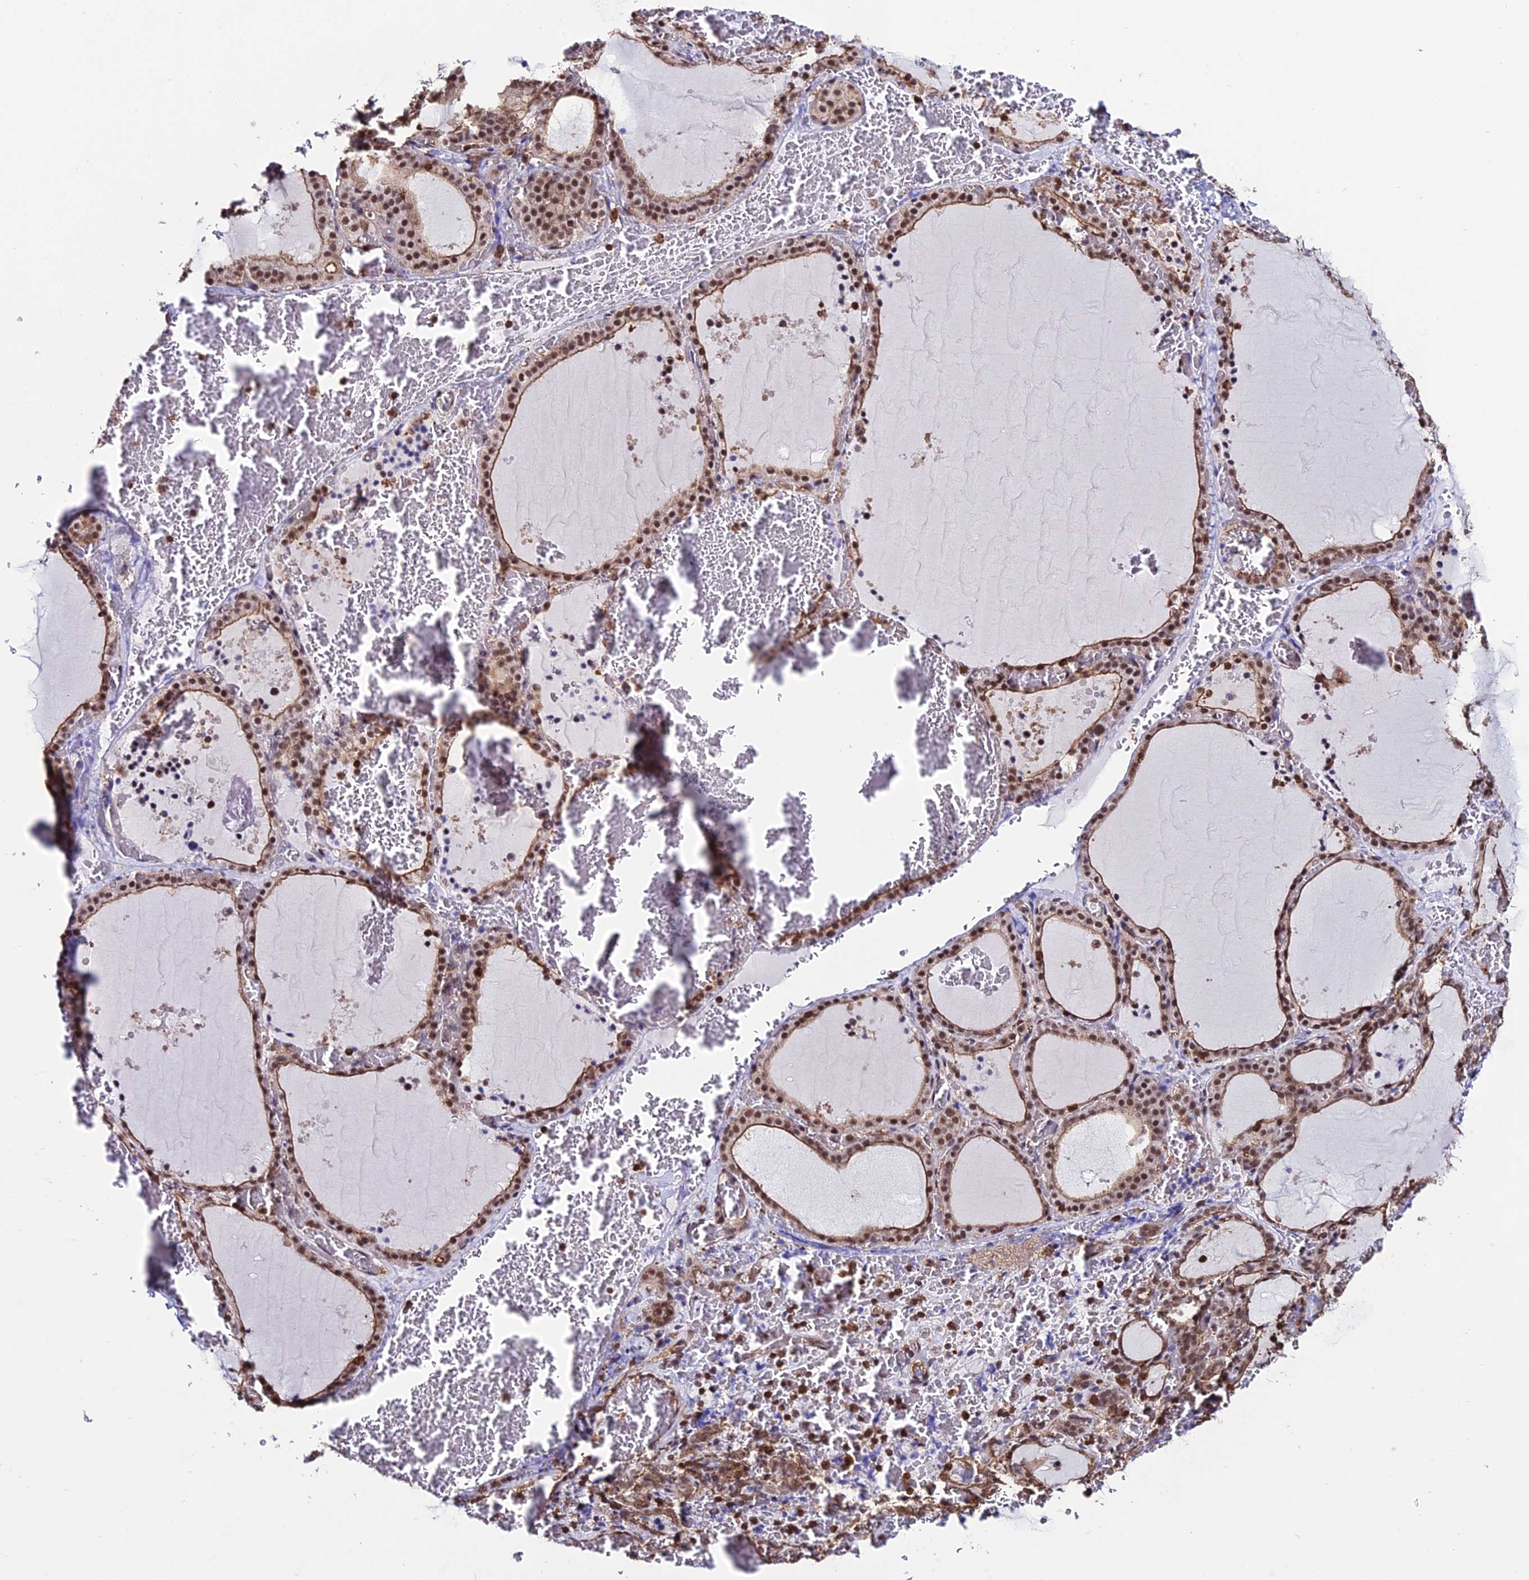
{"staining": {"intensity": "strong", "quantity": ">75%", "location": "cytoplasmic/membranous,nuclear"}, "tissue": "thyroid gland", "cell_type": "Glandular cells", "image_type": "normal", "snomed": [{"axis": "morphology", "description": "Normal tissue, NOS"}, {"axis": "topography", "description": "Thyroid gland"}], "caption": "Immunohistochemical staining of benign thyroid gland shows high levels of strong cytoplasmic/membranous,nuclear staining in approximately >75% of glandular cells.", "gene": "PPP4C", "patient": {"sex": "female", "age": 39}}